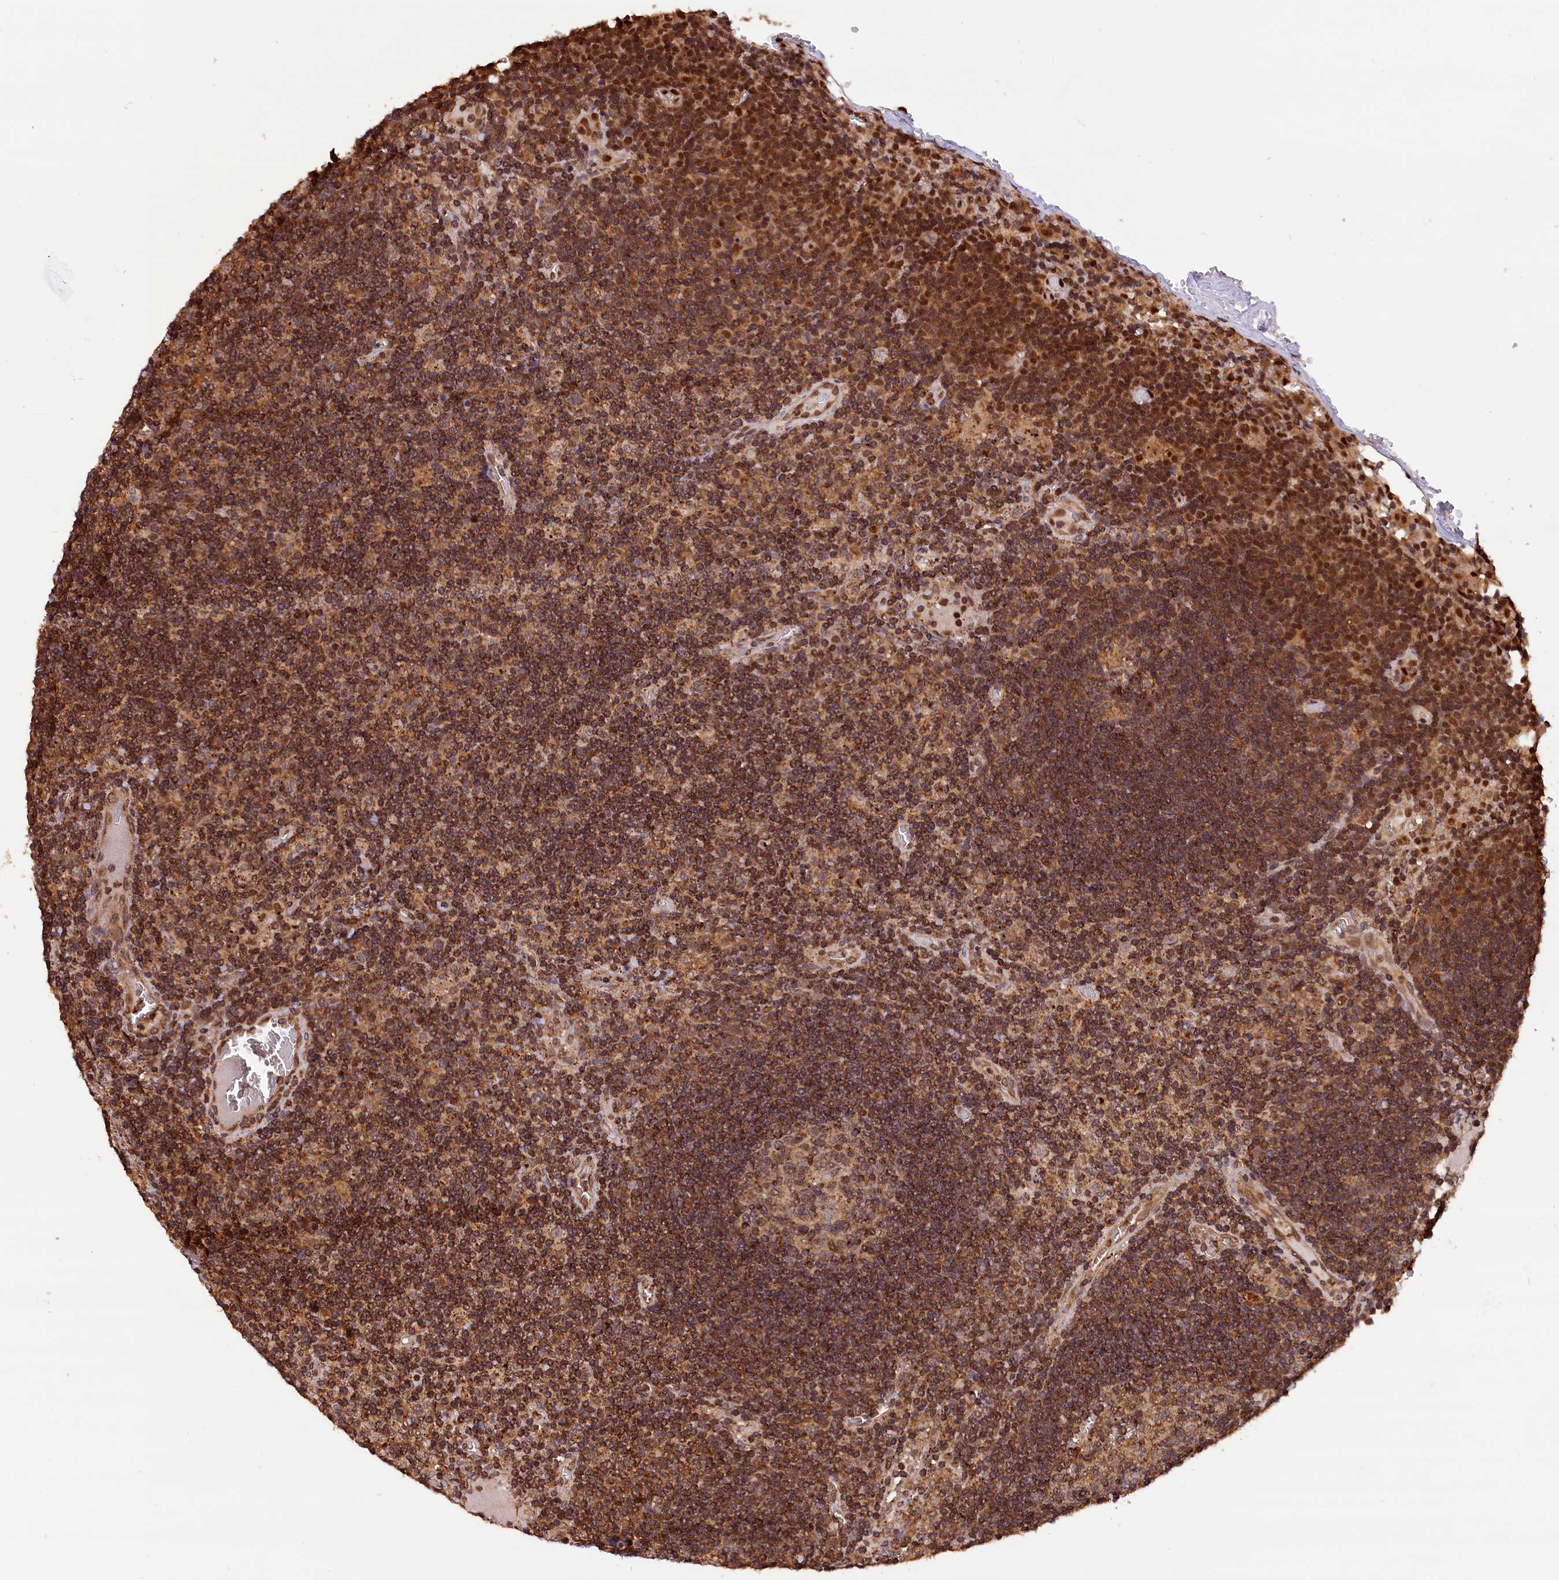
{"staining": {"intensity": "moderate", "quantity": ">75%", "location": "cytoplasmic/membranous"}, "tissue": "lymph node", "cell_type": "Germinal center cells", "image_type": "normal", "snomed": [{"axis": "morphology", "description": "Normal tissue, NOS"}, {"axis": "topography", "description": "Lymph node"}], "caption": "This image shows immunohistochemistry staining of unremarkable human lymph node, with medium moderate cytoplasmic/membranous positivity in approximately >75% of germinal center cells.", "gene": "IST1", "patient": {"sex": "female", "age": 73}}